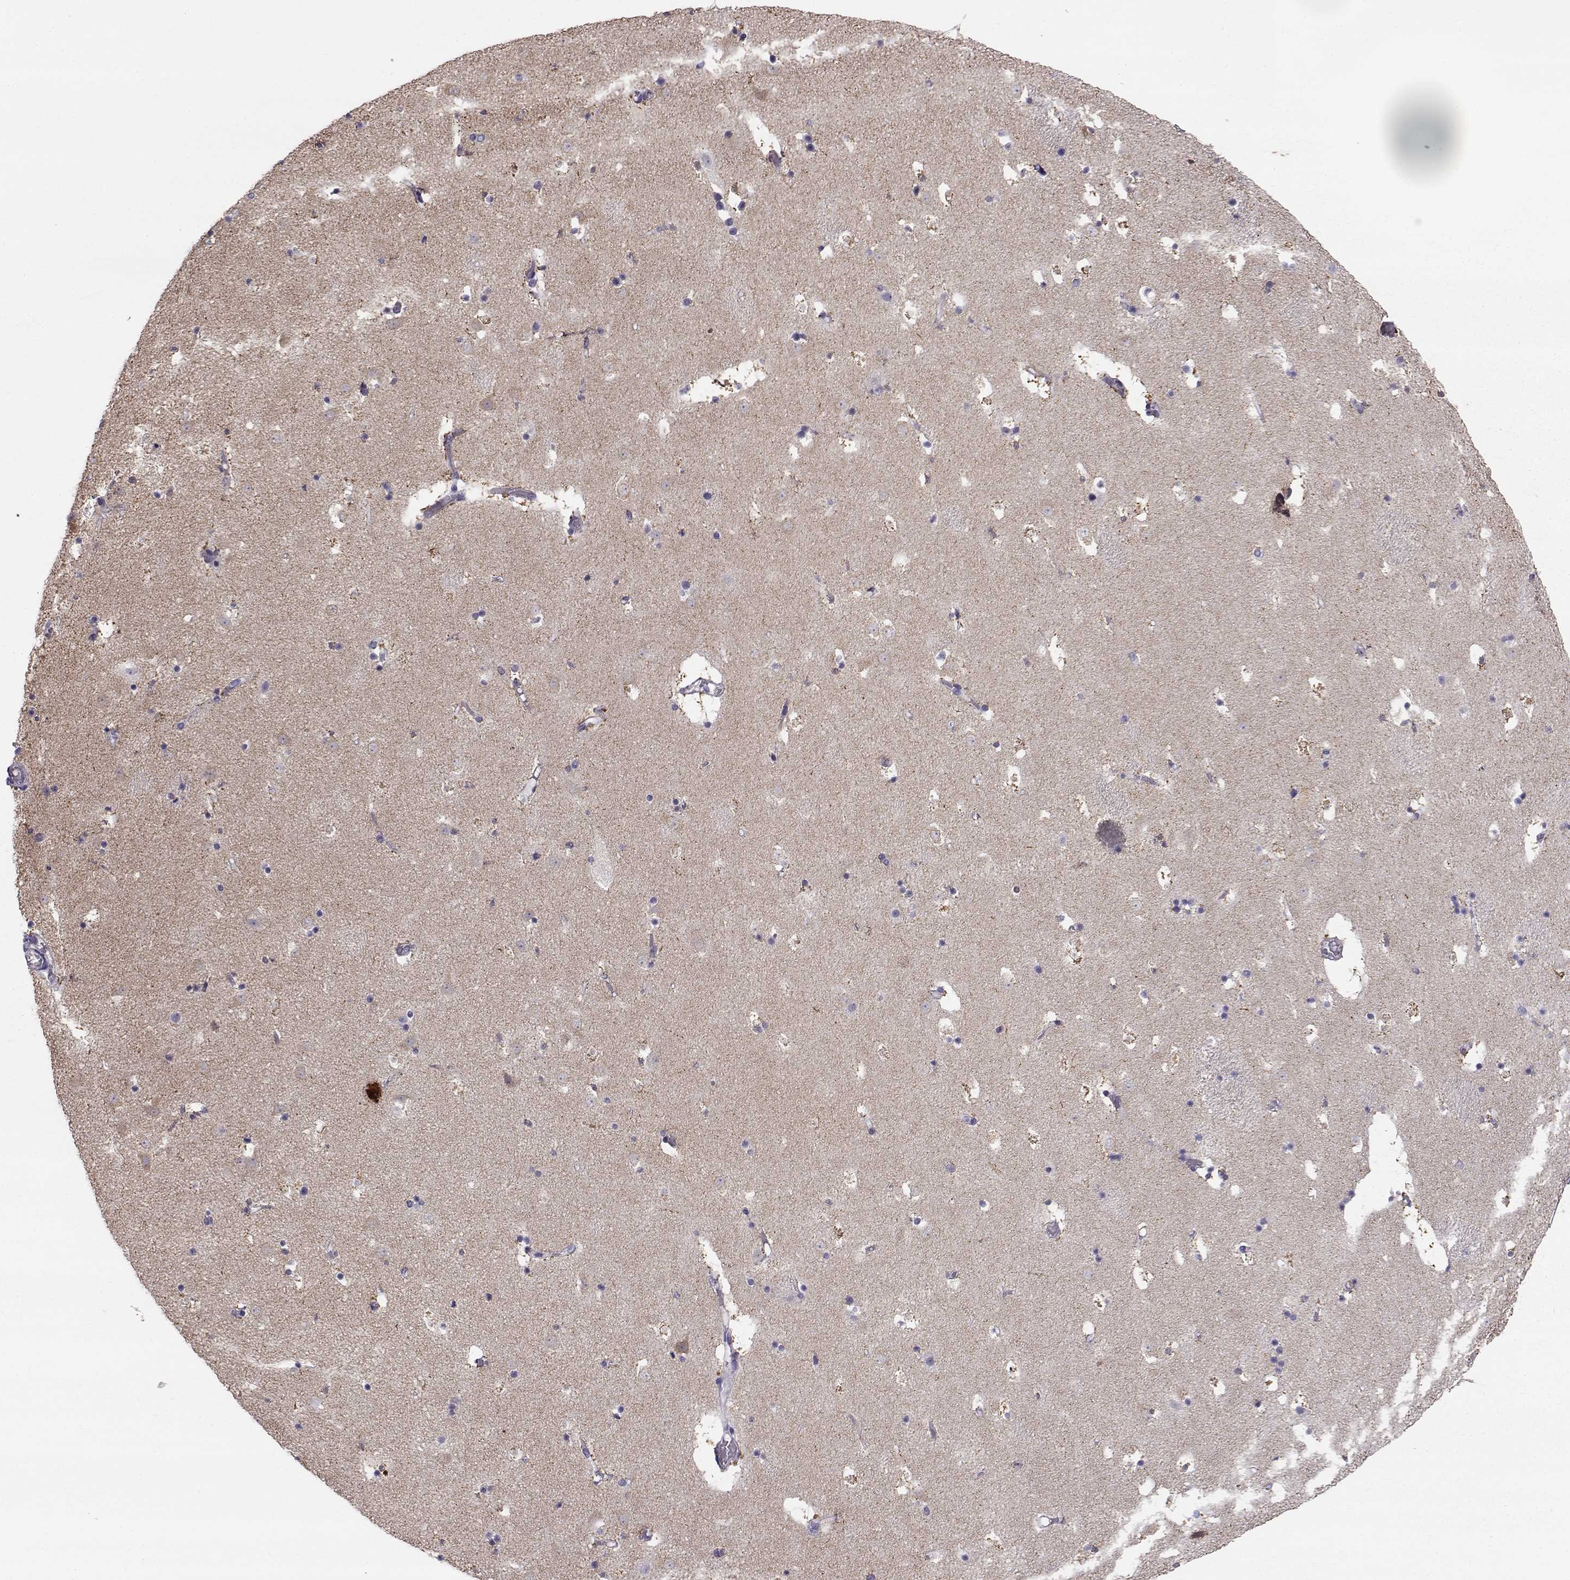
{"staining": {"intensity": "moderate", "quantity": "<25%", "location": "cytoplasmic/membranous"}, "tissue": "caudate", "cell_type": "Glial cells", "image_type": "normal", "snomed": [{"axis": "morphology", "description": "Normal tissue, NOS"}, {"axis": "topography", "description": "Lateral ventricle wall"}], "caption": "Moderate cytoplasmic/membranous expression for a protein is seen in about <25% of glial cells of unremarkable caudate using IHC.", "gene": "KCNMB4", "patient": {"sex": "female", "age": 42}}